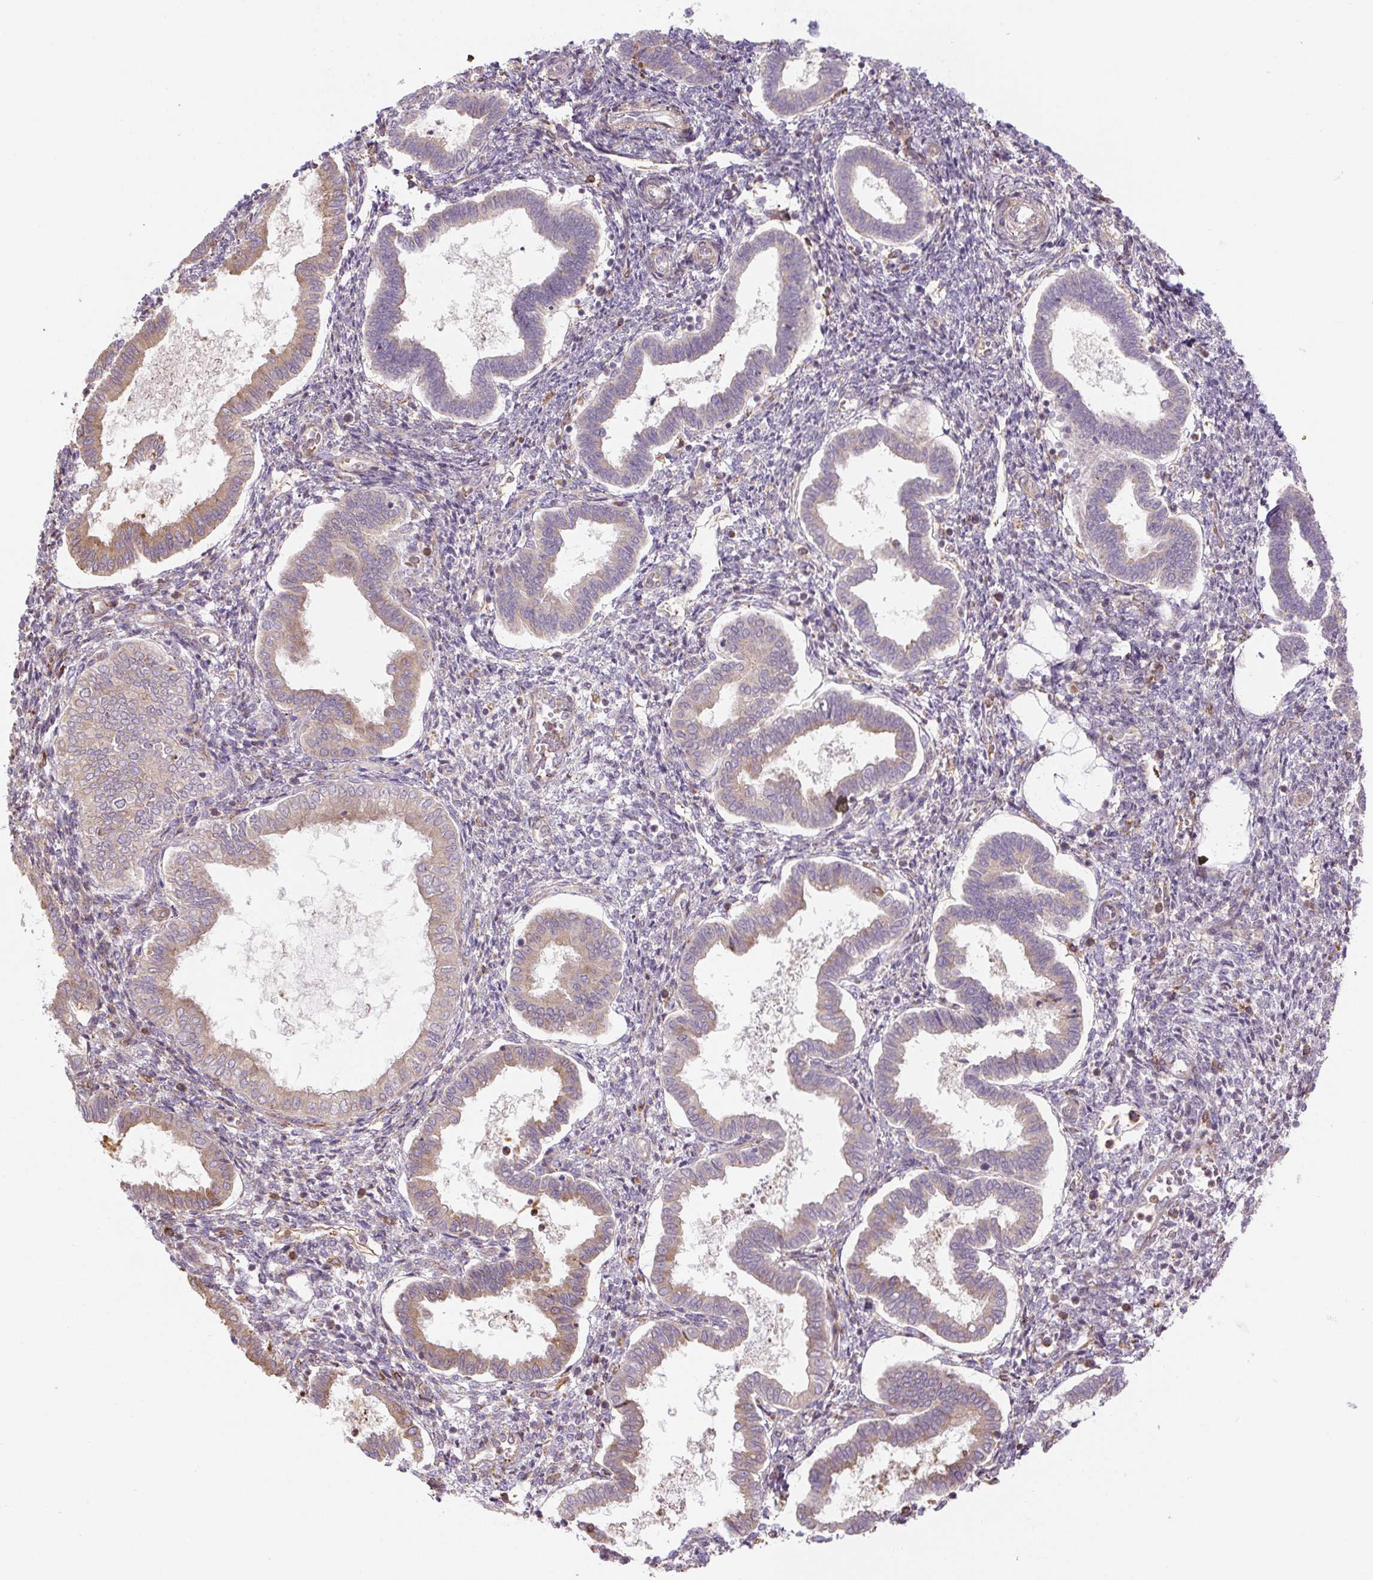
{"staining": {"intensity": "negative", "quantity": "none", "location": "none"}, "tissue": "endometrium", "cell_type": "Cells in endometrial stroma", "image_type": "normal", "snomed": [{"axis": "morphology", "description": "Normal tissue, NOS"}, {"axis": "topography", "description": "Endometrium"}], "caption": "The histopathology image reveals no staining of cells in endometrial stroma in benign endometrium.", "gene": "RASA1", "patient": {"sex": "female", "age": 24}}